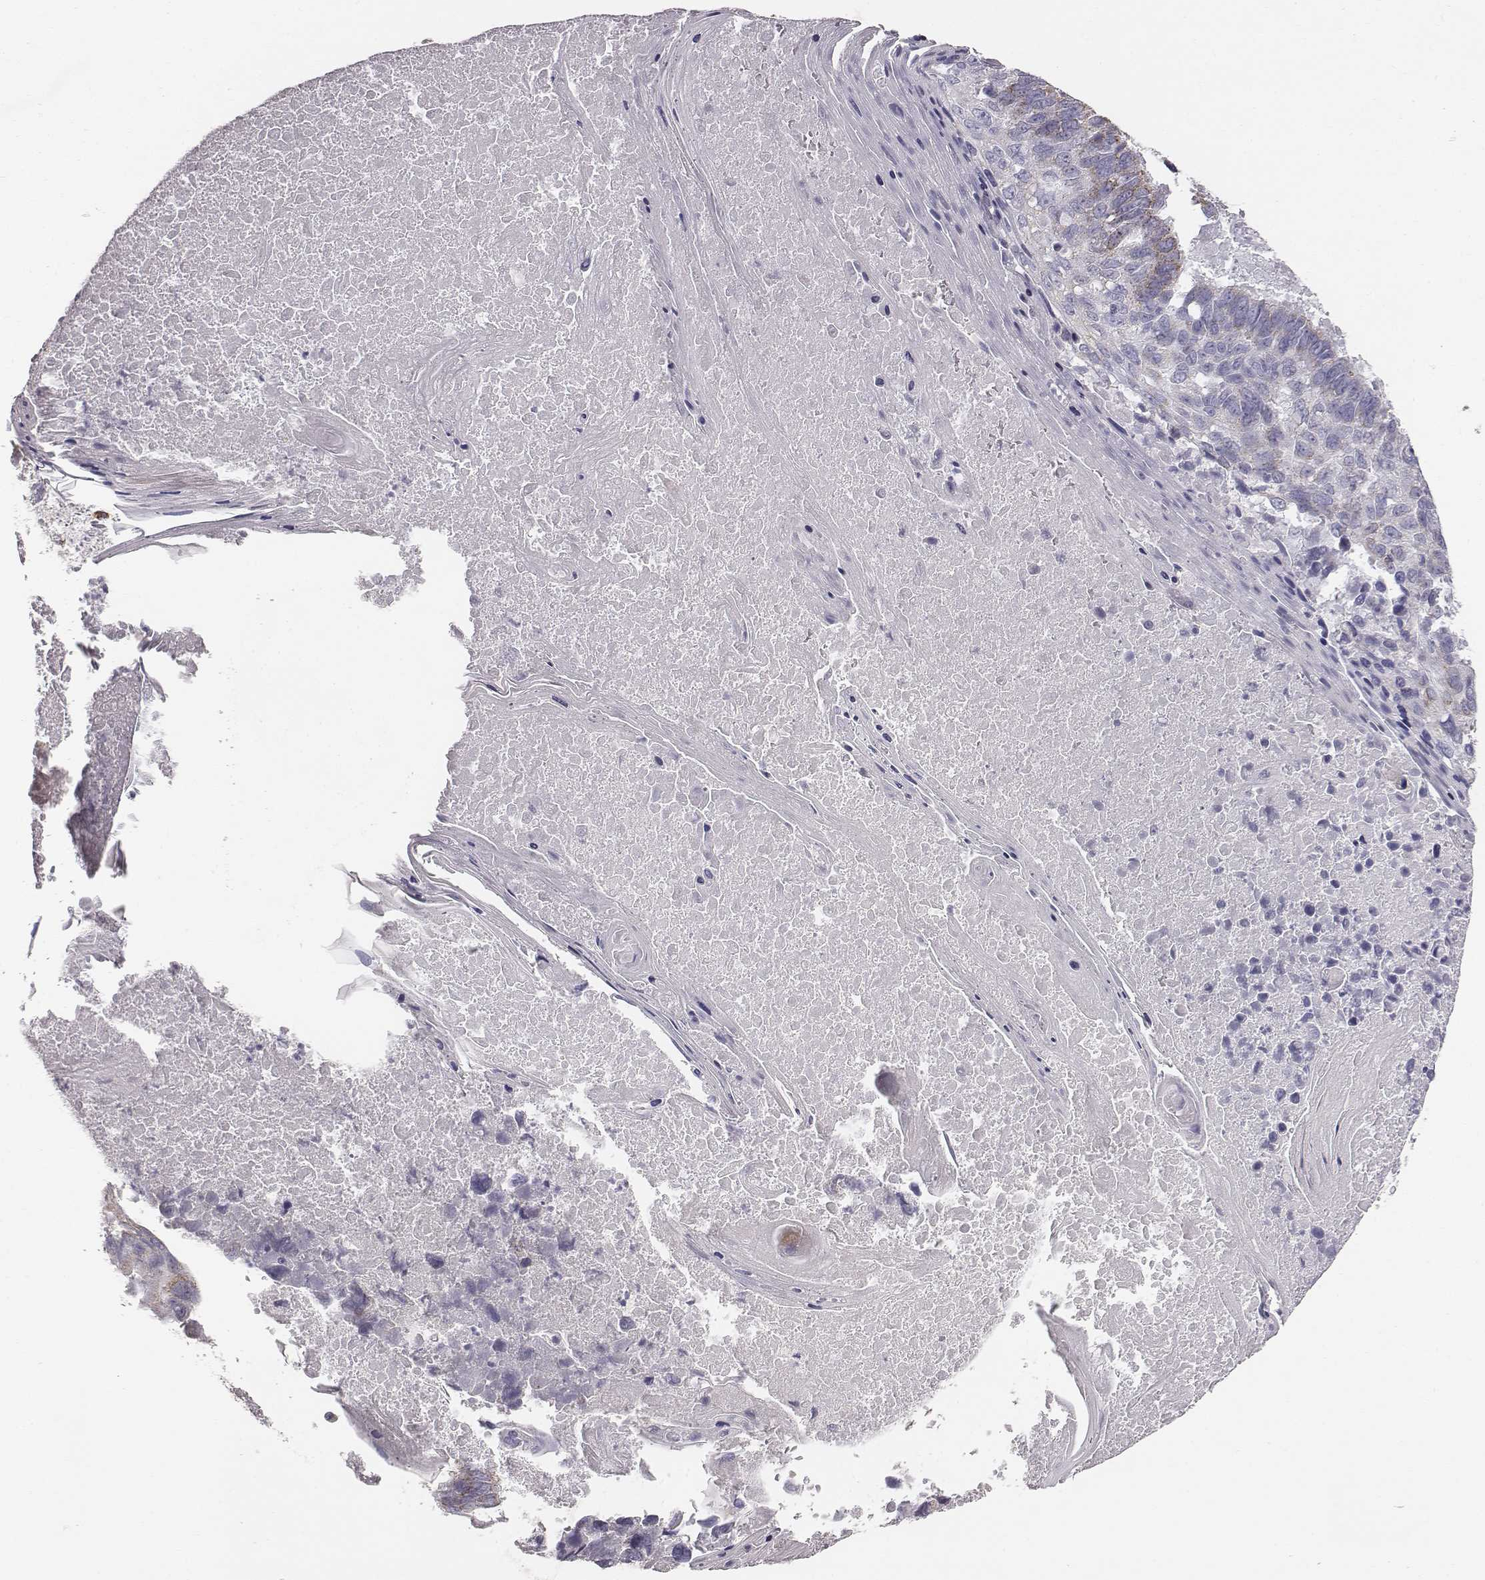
{"staining": {"intensity": "negative", "quantity": "none", "location": "none"}, "tissue": "lung cancer", "cell_type": "Tumor cells", "image_type": "cancer", "snomed": [{"axis": "morphology", "description": "Squamous cell carcinoma, NOS"}, {"axis": "topography", "description": "Lung"}], "caption": "Human lung cancer stained for a protein using immunohistochemistry displays no expression in tumor cells.", "gene": "ABCD3", "patient": {"sex": "male", "age": 73}}